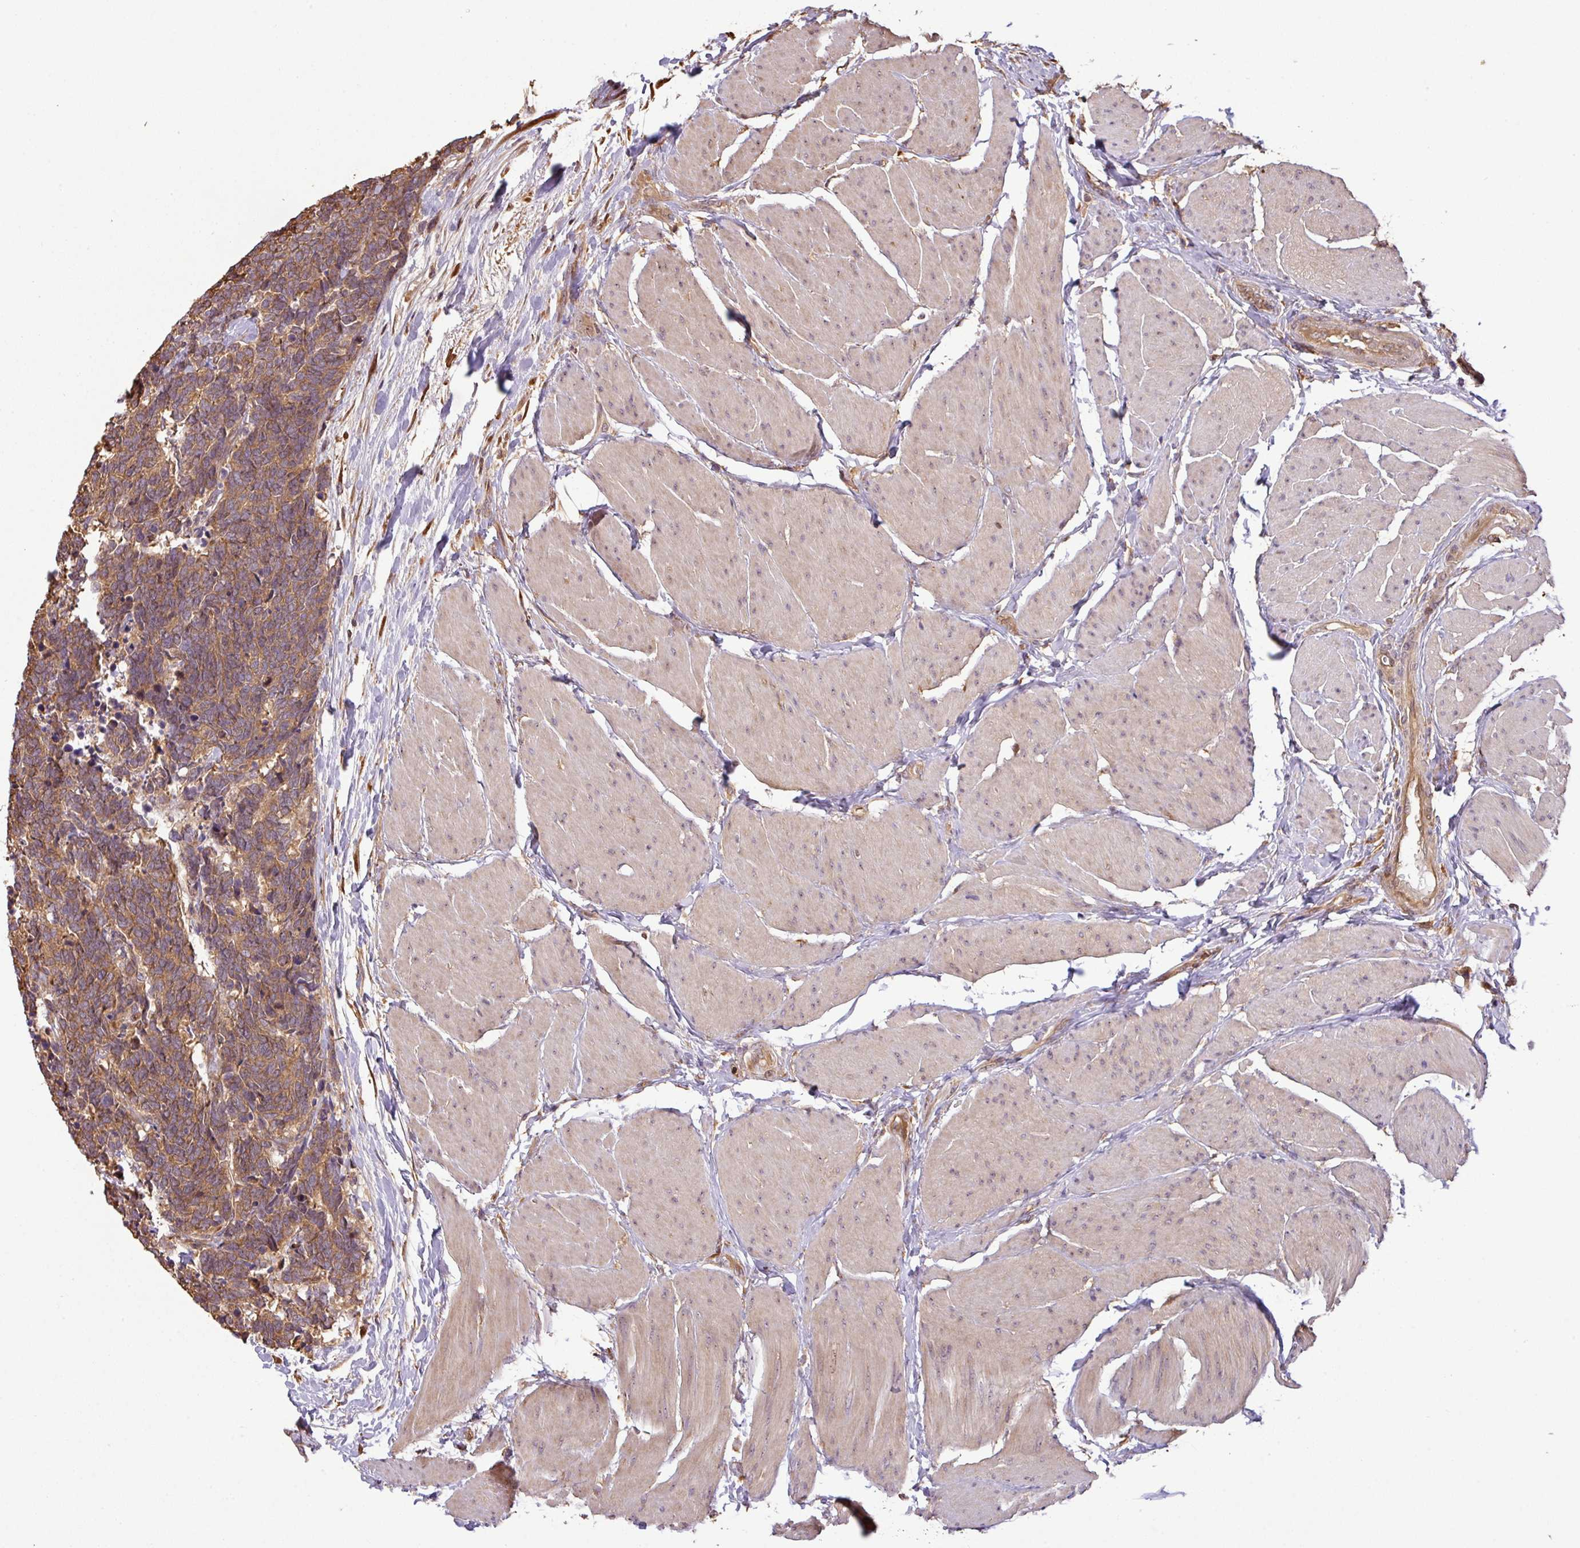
{"staining": {"intensity": "moderate", "quantity": ">75%", "location": "cytoplasmic/membranous"}, "tissue": "carcinoid", "cell_type": "Tumor cells", "image_type": "cancer", "snomed": [{"axis": "morphology", "description": "Carcinoma, NOS"}, {"axis": "morphology", "description": "Carcinoid, malignant, NOS"}, {"axis": "topography", "description": "Urinary bladder"}], "caption": "Immunohistochemical staining of carcinoma demonstrates medium levels of moderate cytoplasmic/membranous protein staining in about >75% of tumor cells.", "gene": "VENTX", "patient": {"sex": "male", "age": 57}}